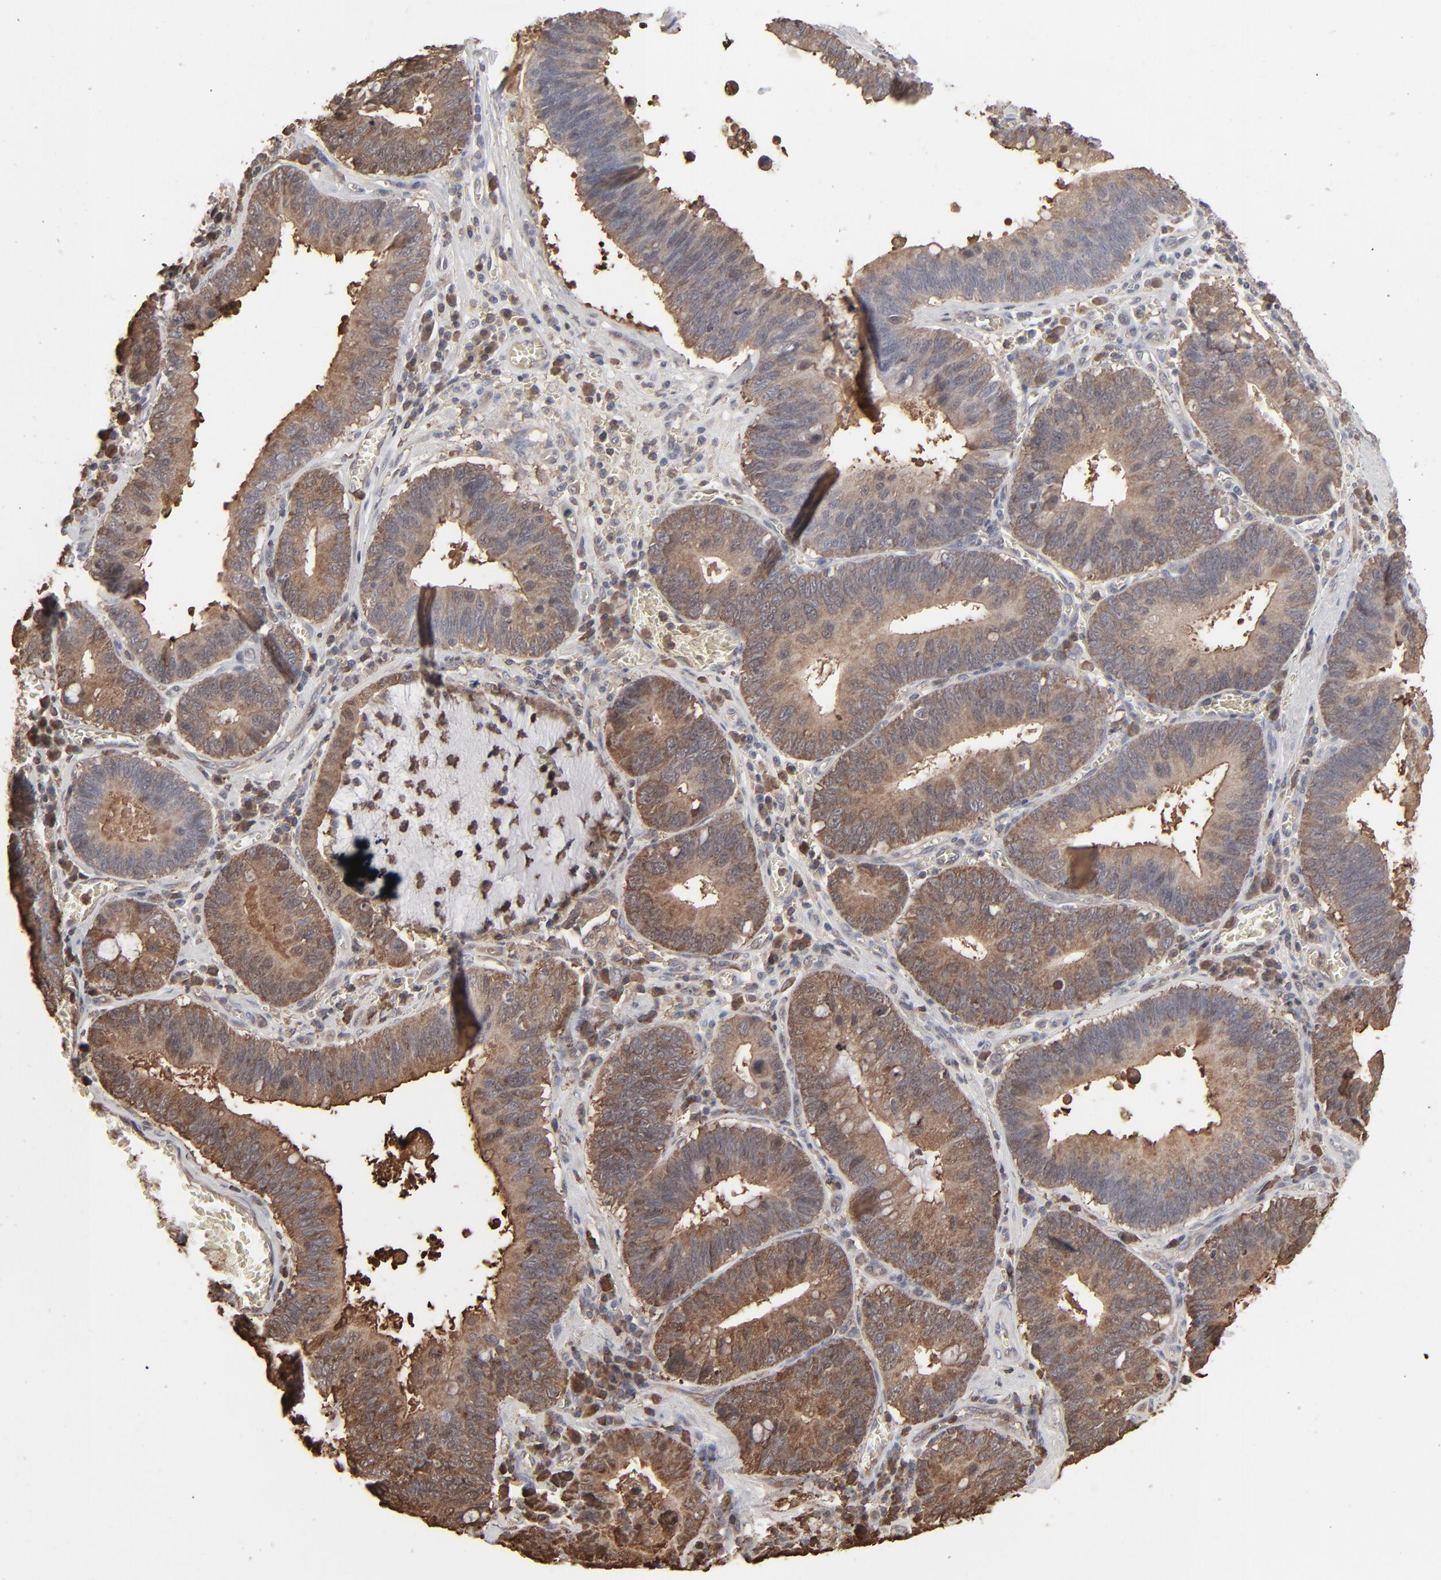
{"staining": {"intensity": "strong", "quantity": ">75%", "location": "cytoplasmic/membranous"}, "tissue": "stomach cancer", "cell_type": "Tumor cells", "image_type": "cancer", "snomed": [{"axis": "morphology", "description": "Adenocarcinoma, NOS"}, {"axis": "topography", "description": "Stomach"}, {"axis": "topography", "description": "Gastric cardia"}], "caption": "The image reveals a brown stain indicating the presence of a protein in the cytoplasmic/membranous of tumor cells in stomach adenocarcinoma.", "gene": "NME1-NME2", "patient": {"sex": "male", "age": 59}}